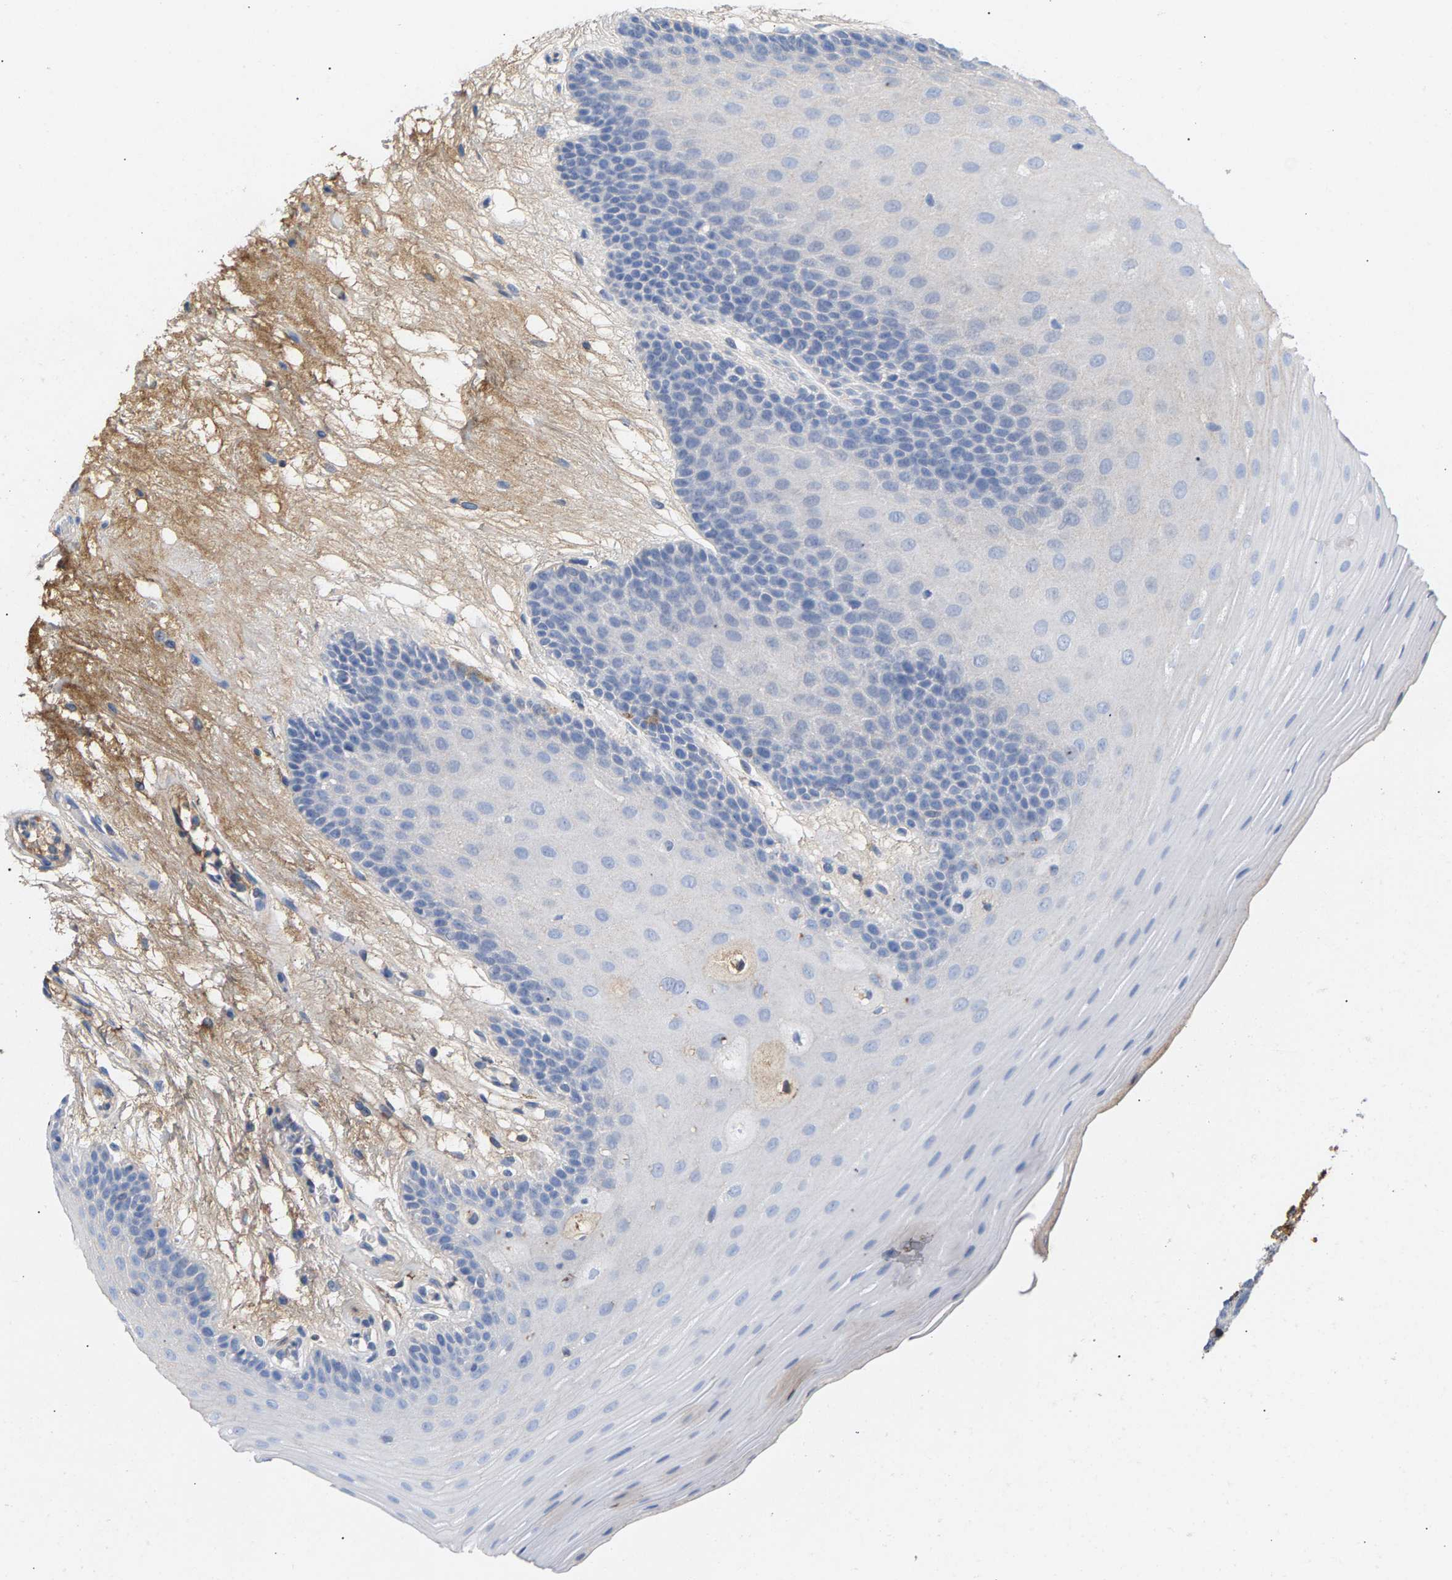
{"staining": {"intensity": "negative", "quantity": "none", "location": "none"}, "tissue": "oral mucosa", "cell_type": "Squamous epithelial cells", "image_type": "normal", "snomed": [{"axis": "morphology", "description": "Normal tissue, NOS"}, {"axis": "morphology", "description": "Squamous cell carcinoma, NOS"}, {"axis": "topography", "description": "Skeletal muscle"}, {"axis": "topography", "description": "Oral tissue"}, {"axis": "topography", "description": "Head-Neck"}], "caption": "Human oral mucosa stained for a protein using immunohistochemistry (IHC) exhibits no staining in squamous epithelial cells.", "gene": "APOH", "patient": {"sex": "male", "age": 71}}